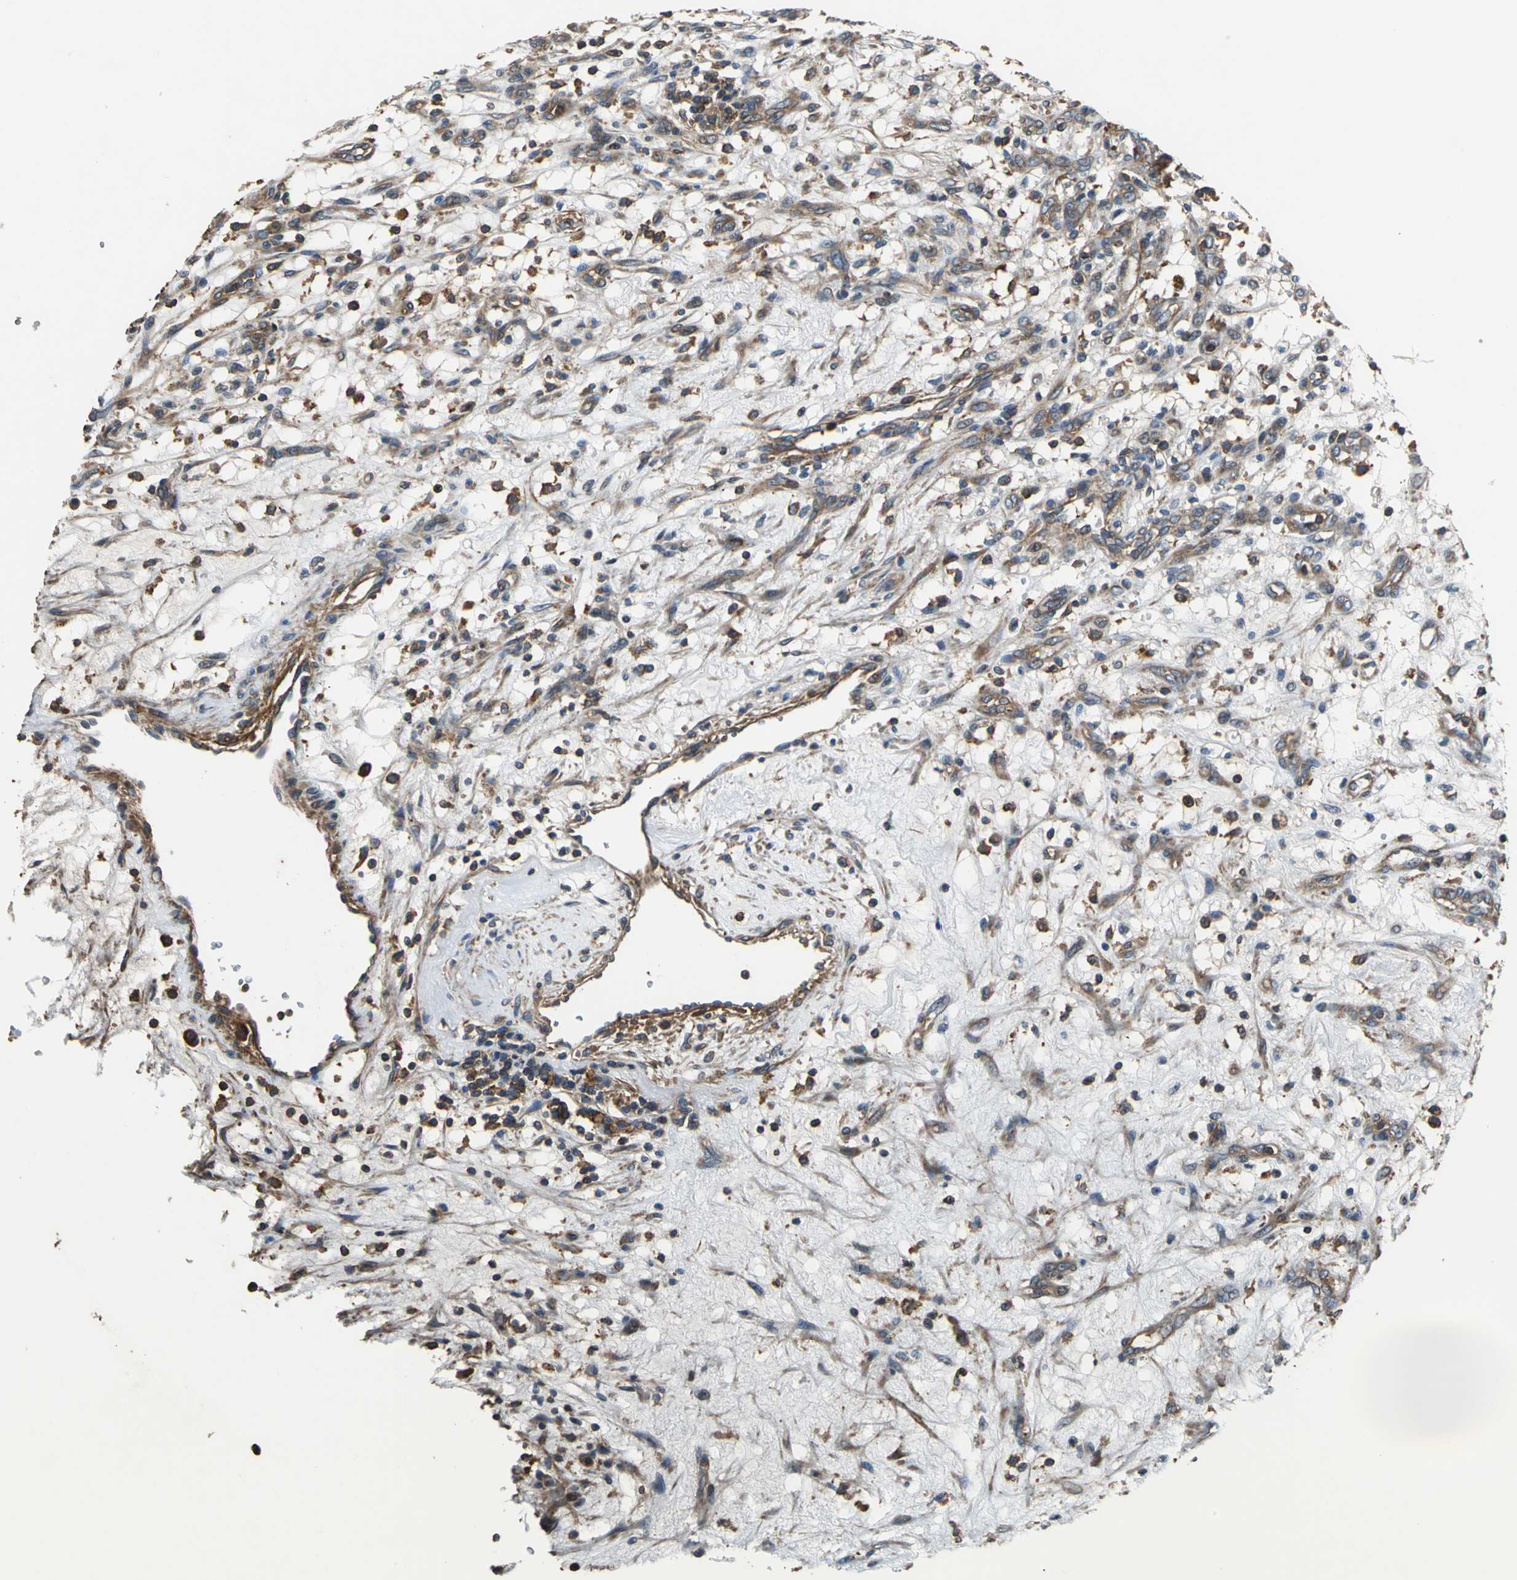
{"staining": {"intensity": "strong", "quantity": "25%-75%", "location": "cytoplasmic/membranous"}, "tissue": "renal cancer", "cell_type": "Tumor cells", "image_type": "cancer", "snomed": [{"axis": "morphology", "description": "Adenocarcinoma, NOS"}, {"axis": "topography", "description": "Kidney"}], "caption": "Immunohistochemical staining of human renal cancer displays high levels of strong cytoplasmic/membranous positivity in approximately 25%-75% of tumor cells.", "gene": "PARVA", "patient": {"sex": "female", "age": 57}}